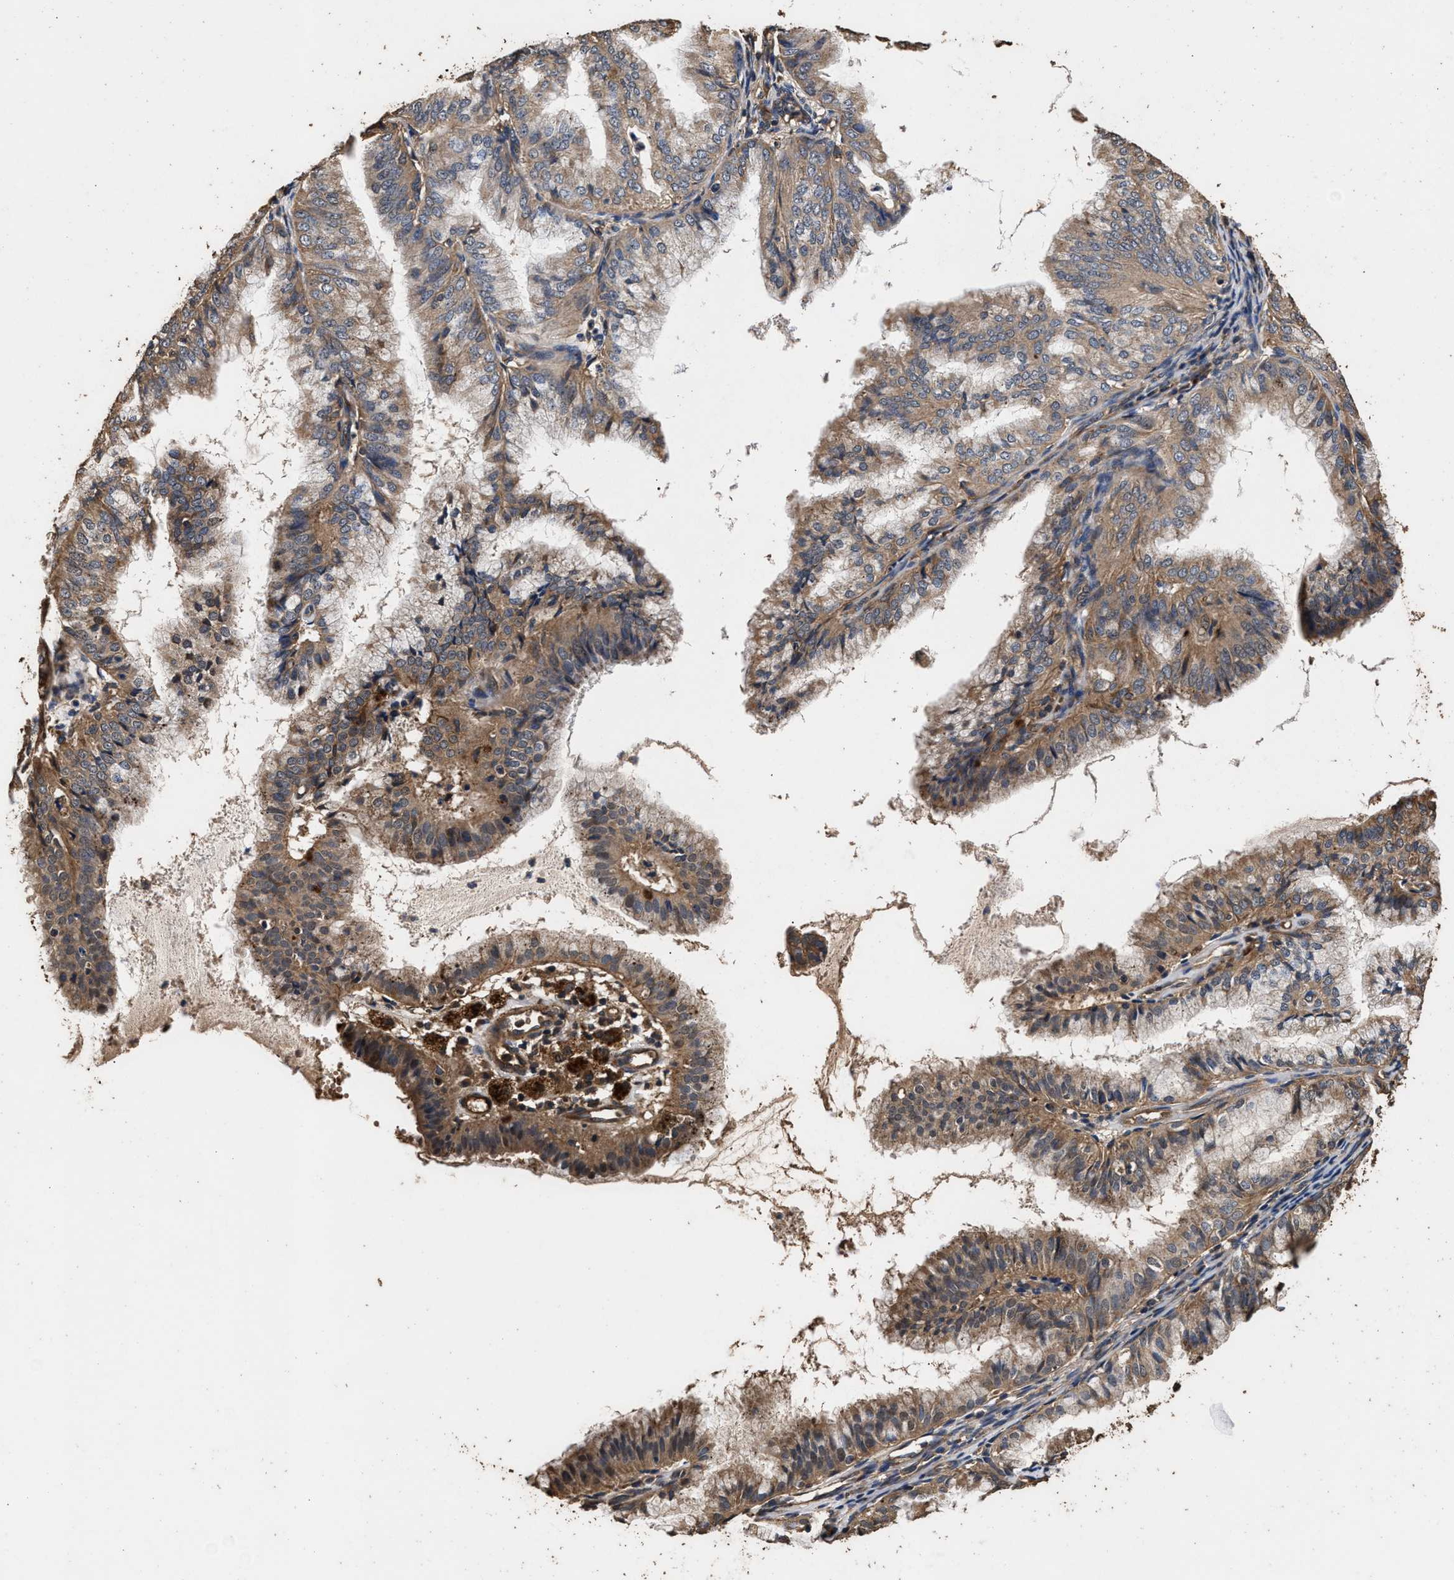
{"staining": {"intensity": "weak", "quantity": ">75%", "location": "cytoplasmic/membranous"}, "tissue": "endometrial cancer", "cell_type": "Tumor cells", "image_type": "cancer", "snomed": [{"axis": "morphology", "description": "Adenocarcinoma, NOS"}, {"axis": "topography", "description": "Endometrium"}], "caption": "Weak cytoplasmic/membranous staining is seen in about >75% of tumor cells in adenocarcinoma (endometrial). (IHC, brightfield microscopy, high magnification).", "gene": "KYAT1", "patient": {"sex": "female", "age": 63}}